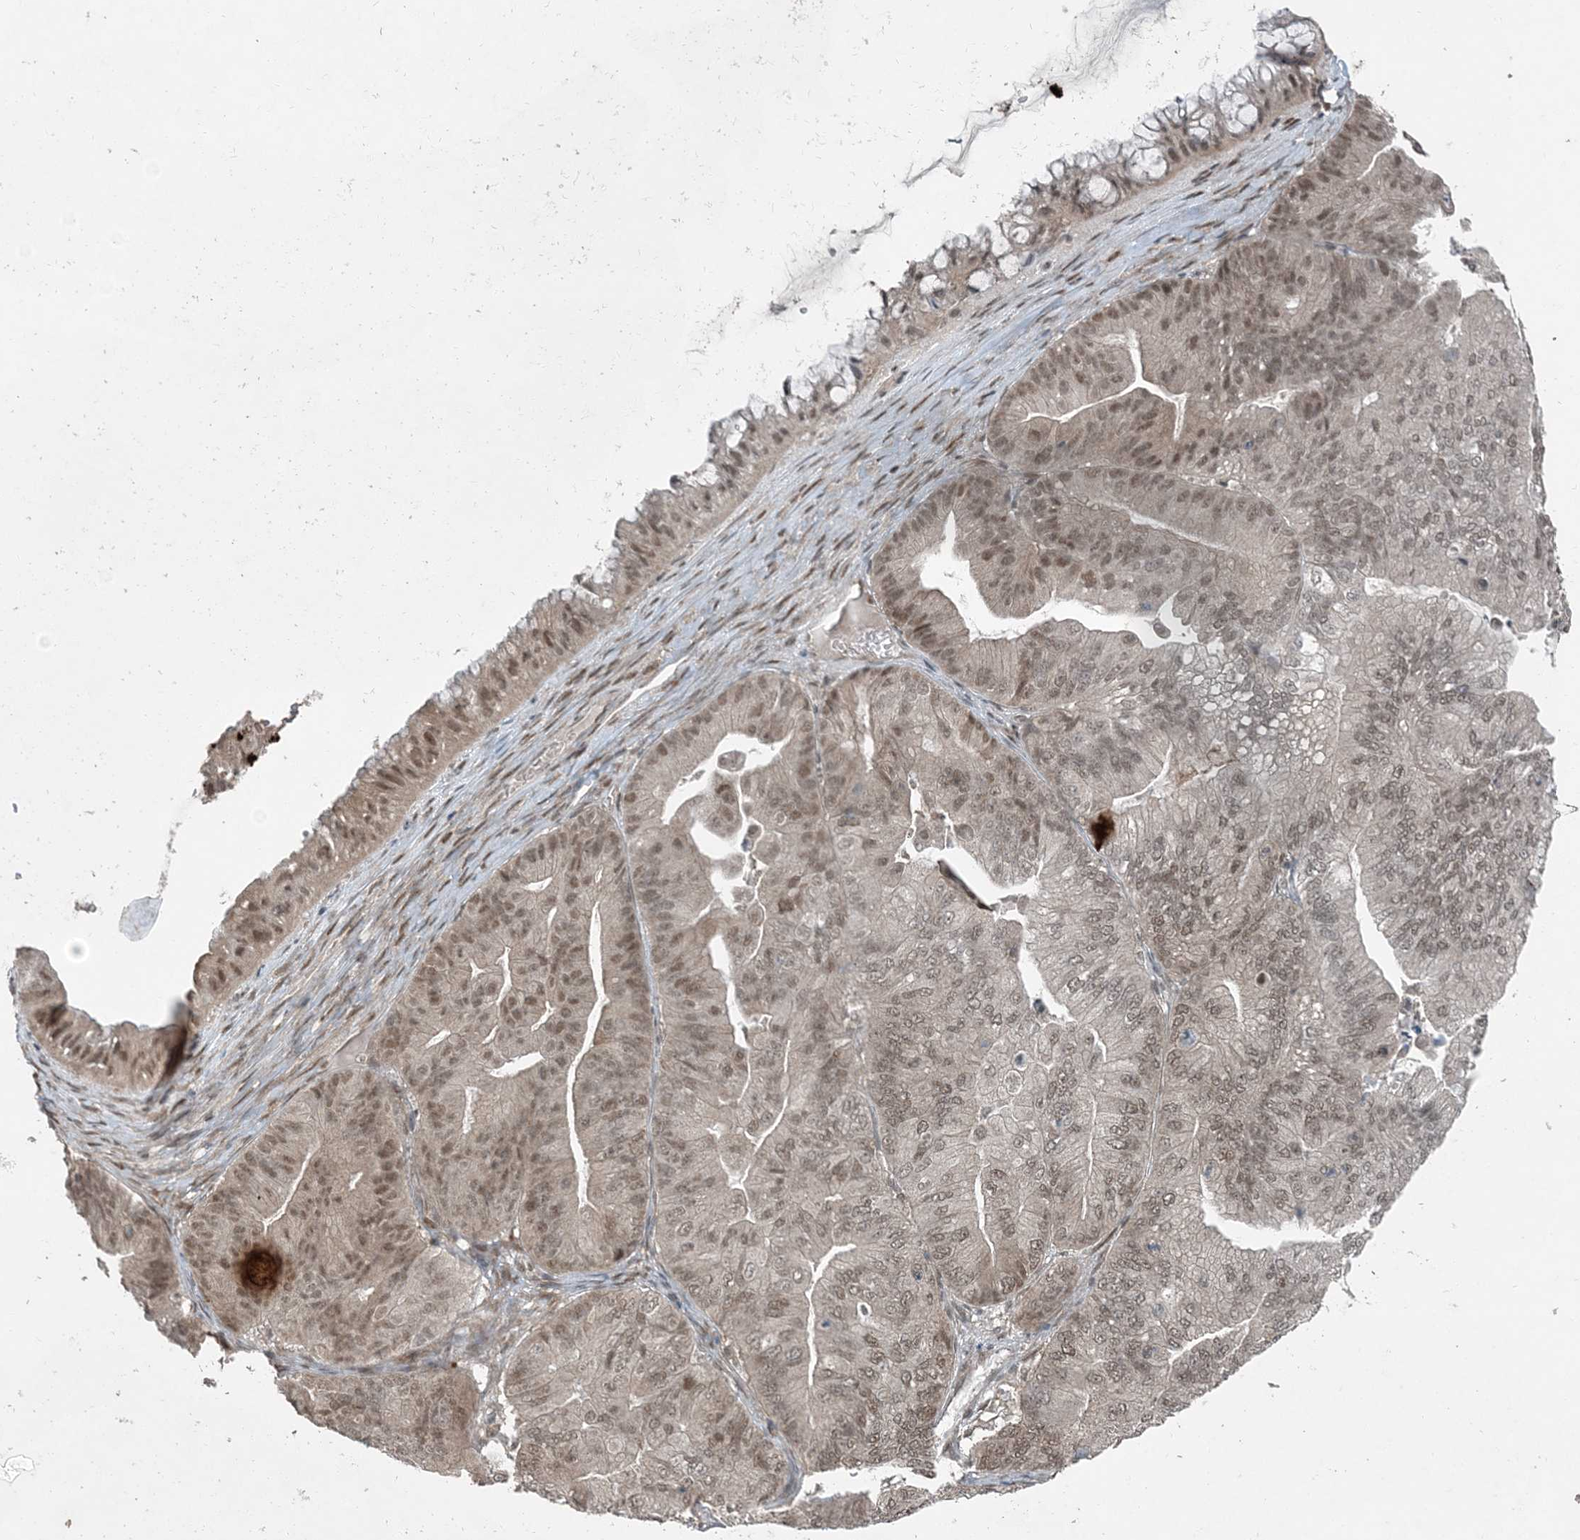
{"staining": {"intensity": "moderate", "quantity": ">75%", "location": "nuclear"}, "tissue": "ovarian cancer", "cell_type": "Tumor cells", "image_type": "cancer", "snomed": [{"axis": "morphology", "description": "Cystadenocarcinoma, mucinous, NOS"}, {"axis": "topography", "description": "Ovary"}], "caption": "About >75% of tumor cells in ovarian cancer (mucinous cystadenocarcinoma) reveal moderate nuclear protein expression as visualized by brown immunohistochemical staining.", "gene": "COPS7B", "patient": {"sex": "female", "age": 61}}